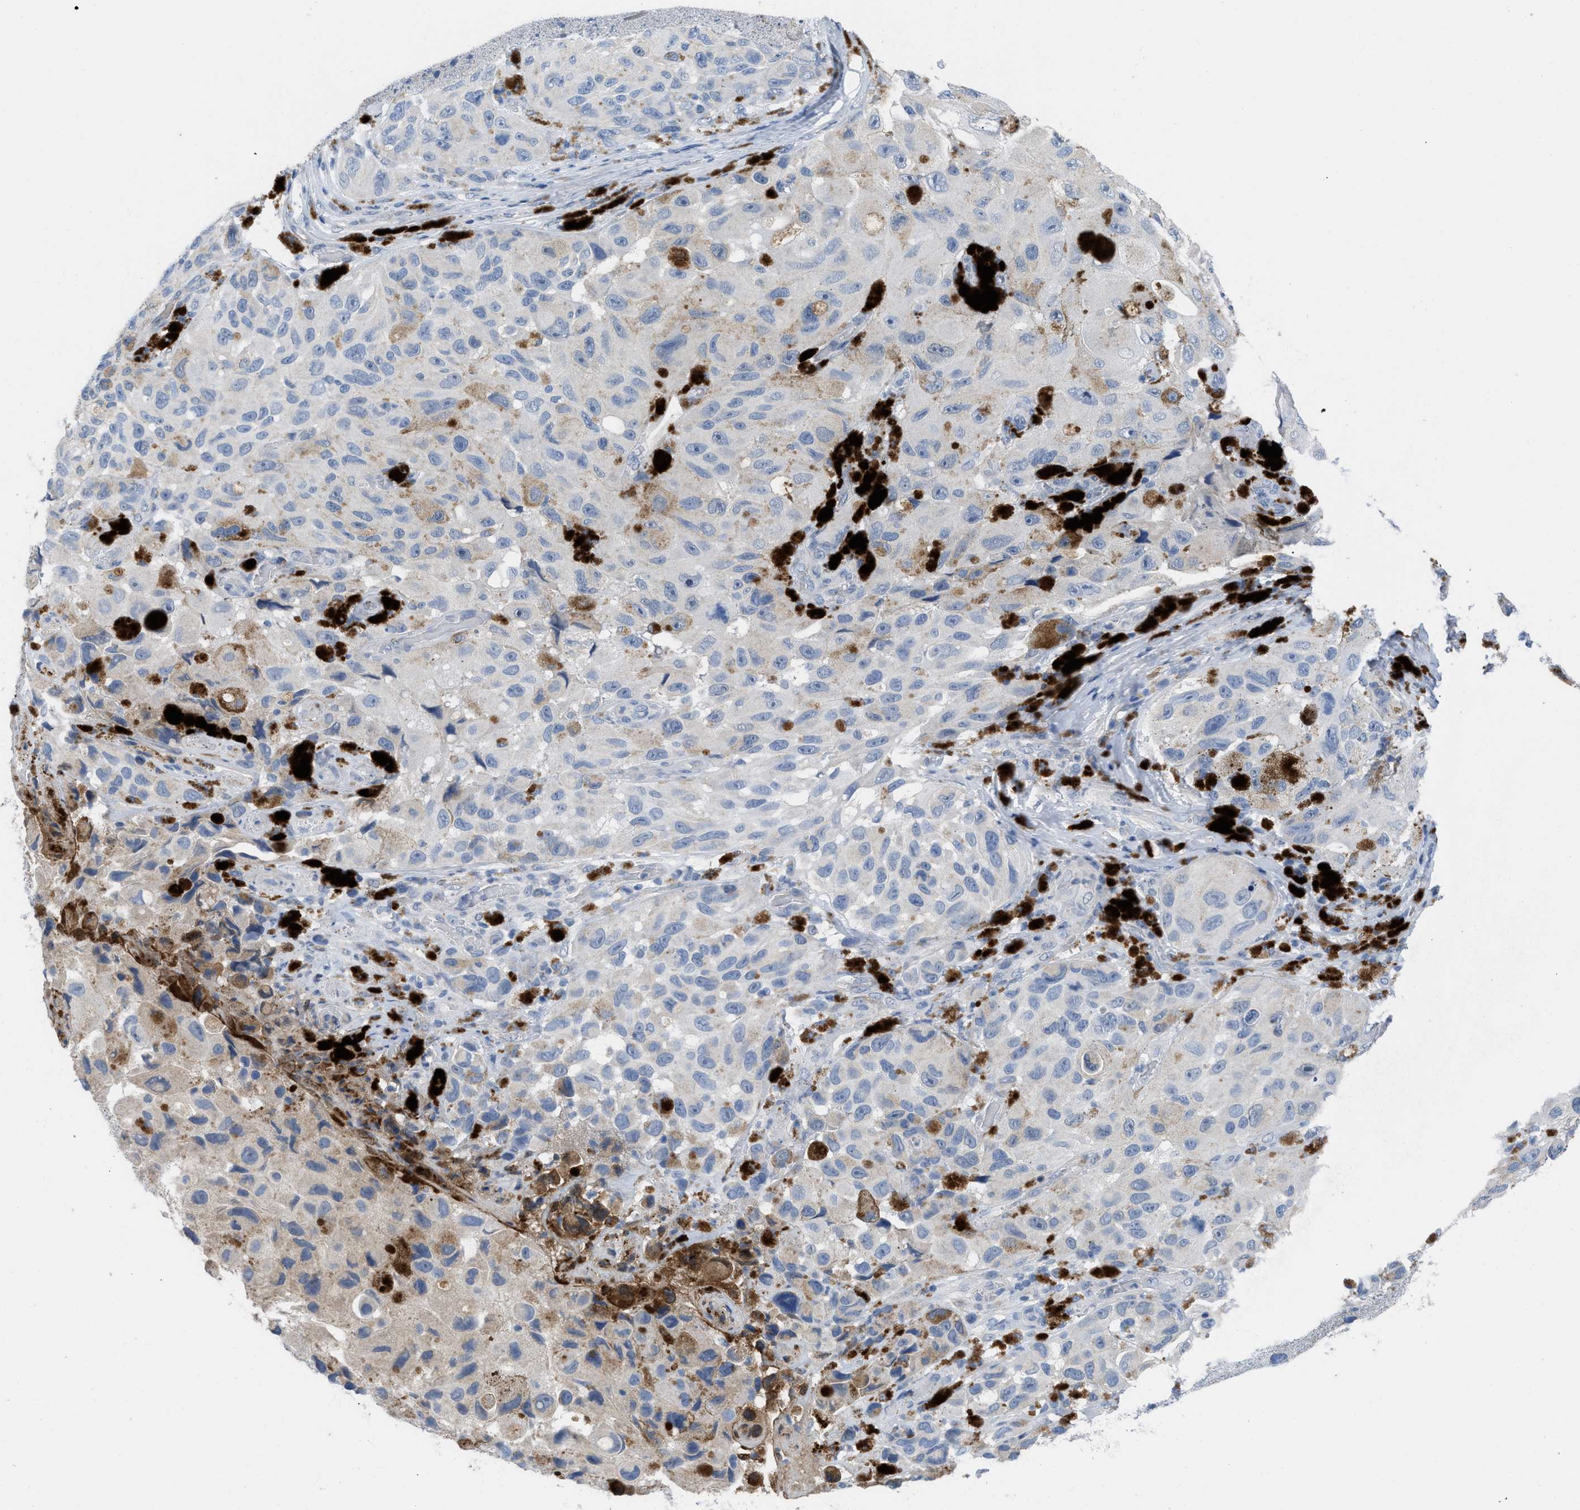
{"staining": {"intensity": "weak", "quantity": "<25%", "location": "cytoplasmic/membranous"}, "tissue": "melanoma", "cell_type": "Tumor cells", "image_type": "cancer", "snomed": [{"axis": "morphology", "description": "Malignant melanoma, NOS"}, {"axis": "topography", "description": "Skin"}], "caption": "DAB (3,3'-diaminobenzidine) immunohistochemical staining of human malignant melanoma reveals no significant staining in tumor cells. The staining is performed using DAB (3,3'-diaminobenzidine) brown chromogen with nuclei counter-stained in using hematoxylin.", "gene": "HPX", "patient": {"sex": "female", "age": 73}}